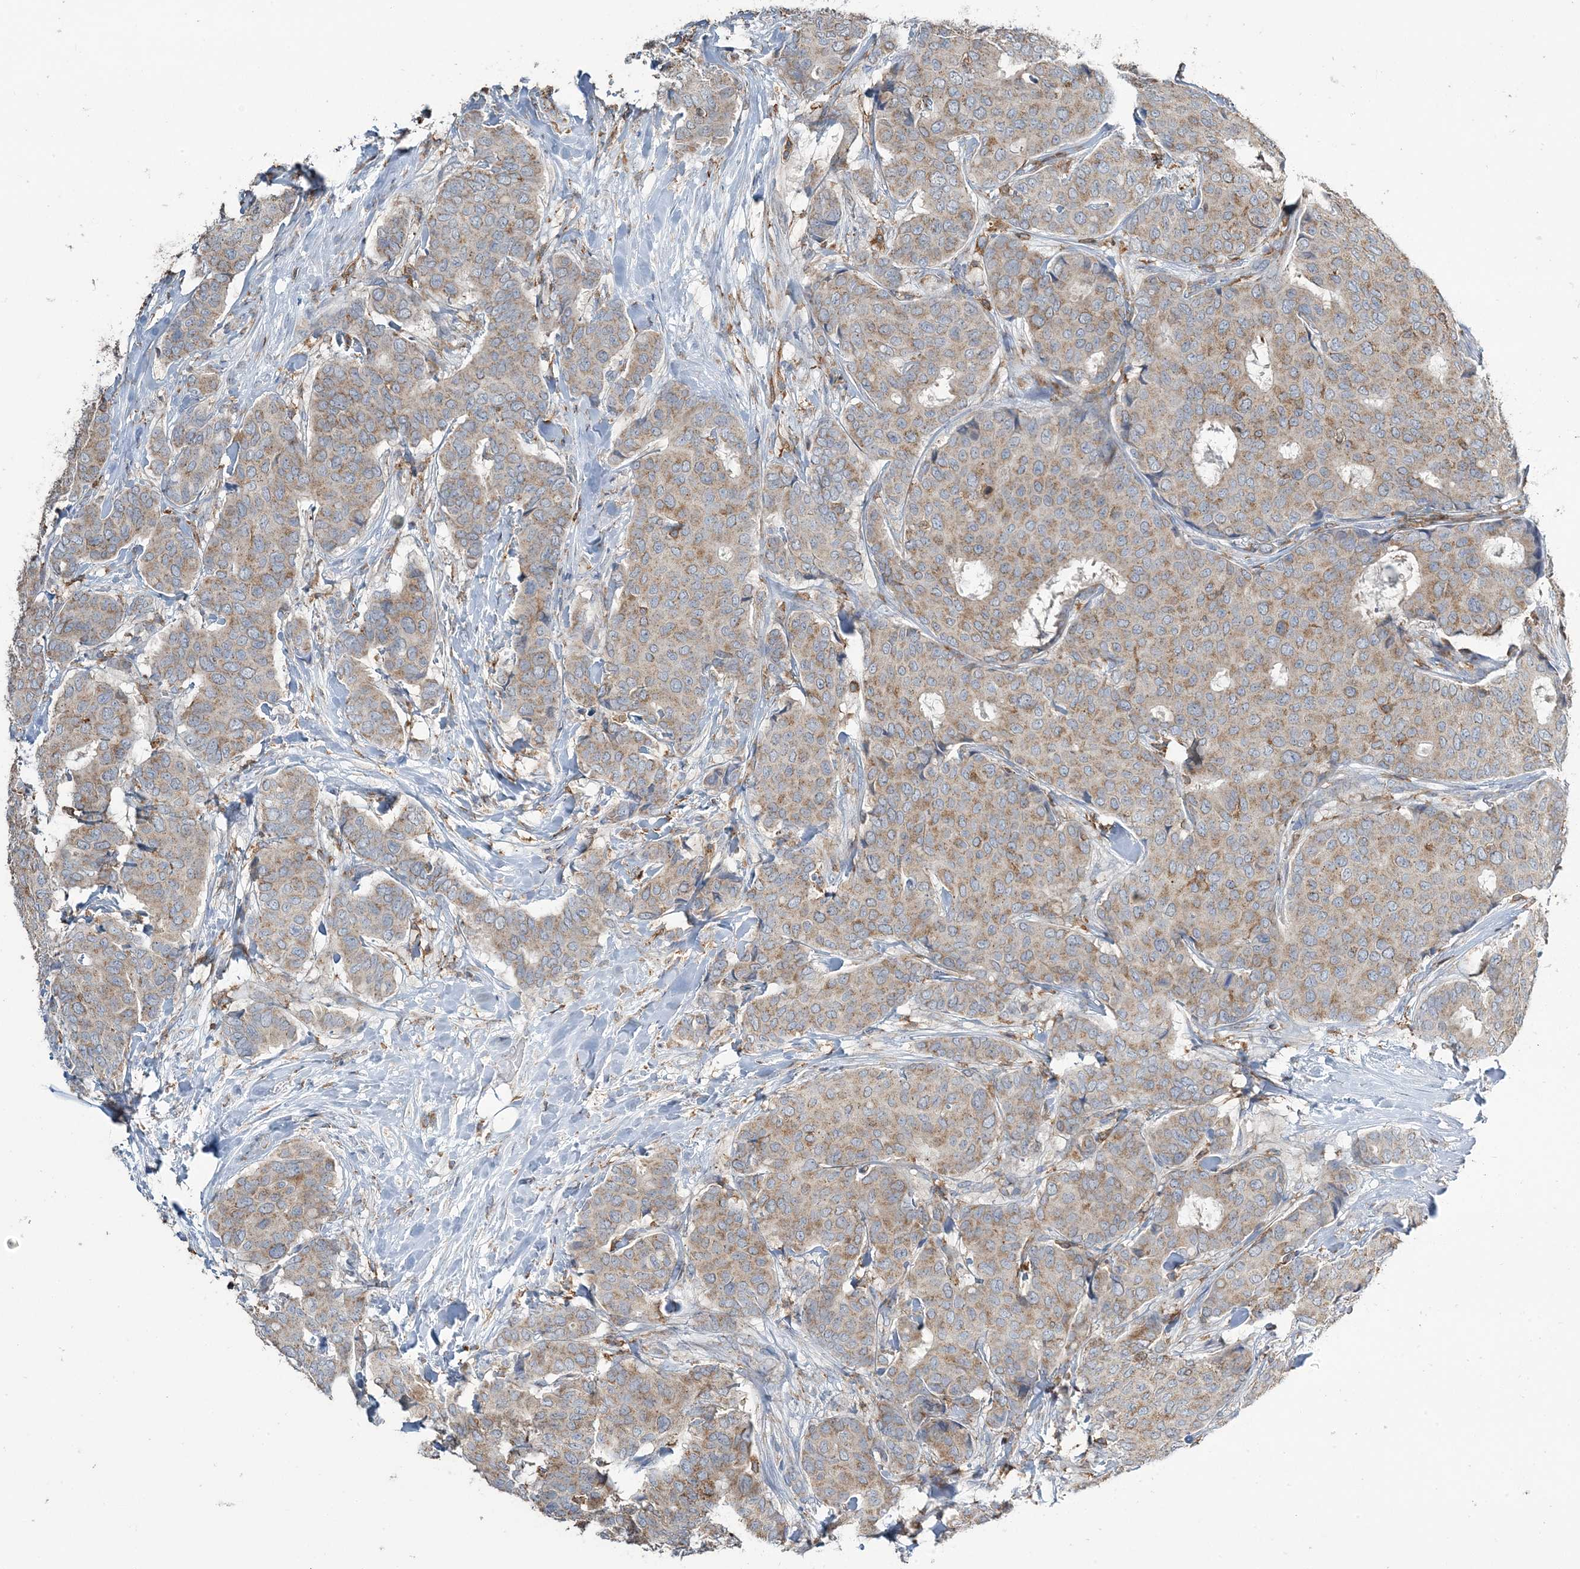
{"staining": {"intensity": "moderate", "quantity": ">75%", "location": "cytoplasmic/membranous"}, "tissue": "breast cancer", "cell_type": "Tumor cells", "image_type": "cancer", "snomed": [{"axis": "morphology", "description": "Duct carcinoma"}, {"axis": "topography", "description": "Breast"}], "caption": "Protein staining of breast cancer tissue reveals moderate cytoplasmic/membranous positivity in about >75% of tumor cells.", "gene": "TMLHE", "patient": {"sex": "female", "age": 75}}